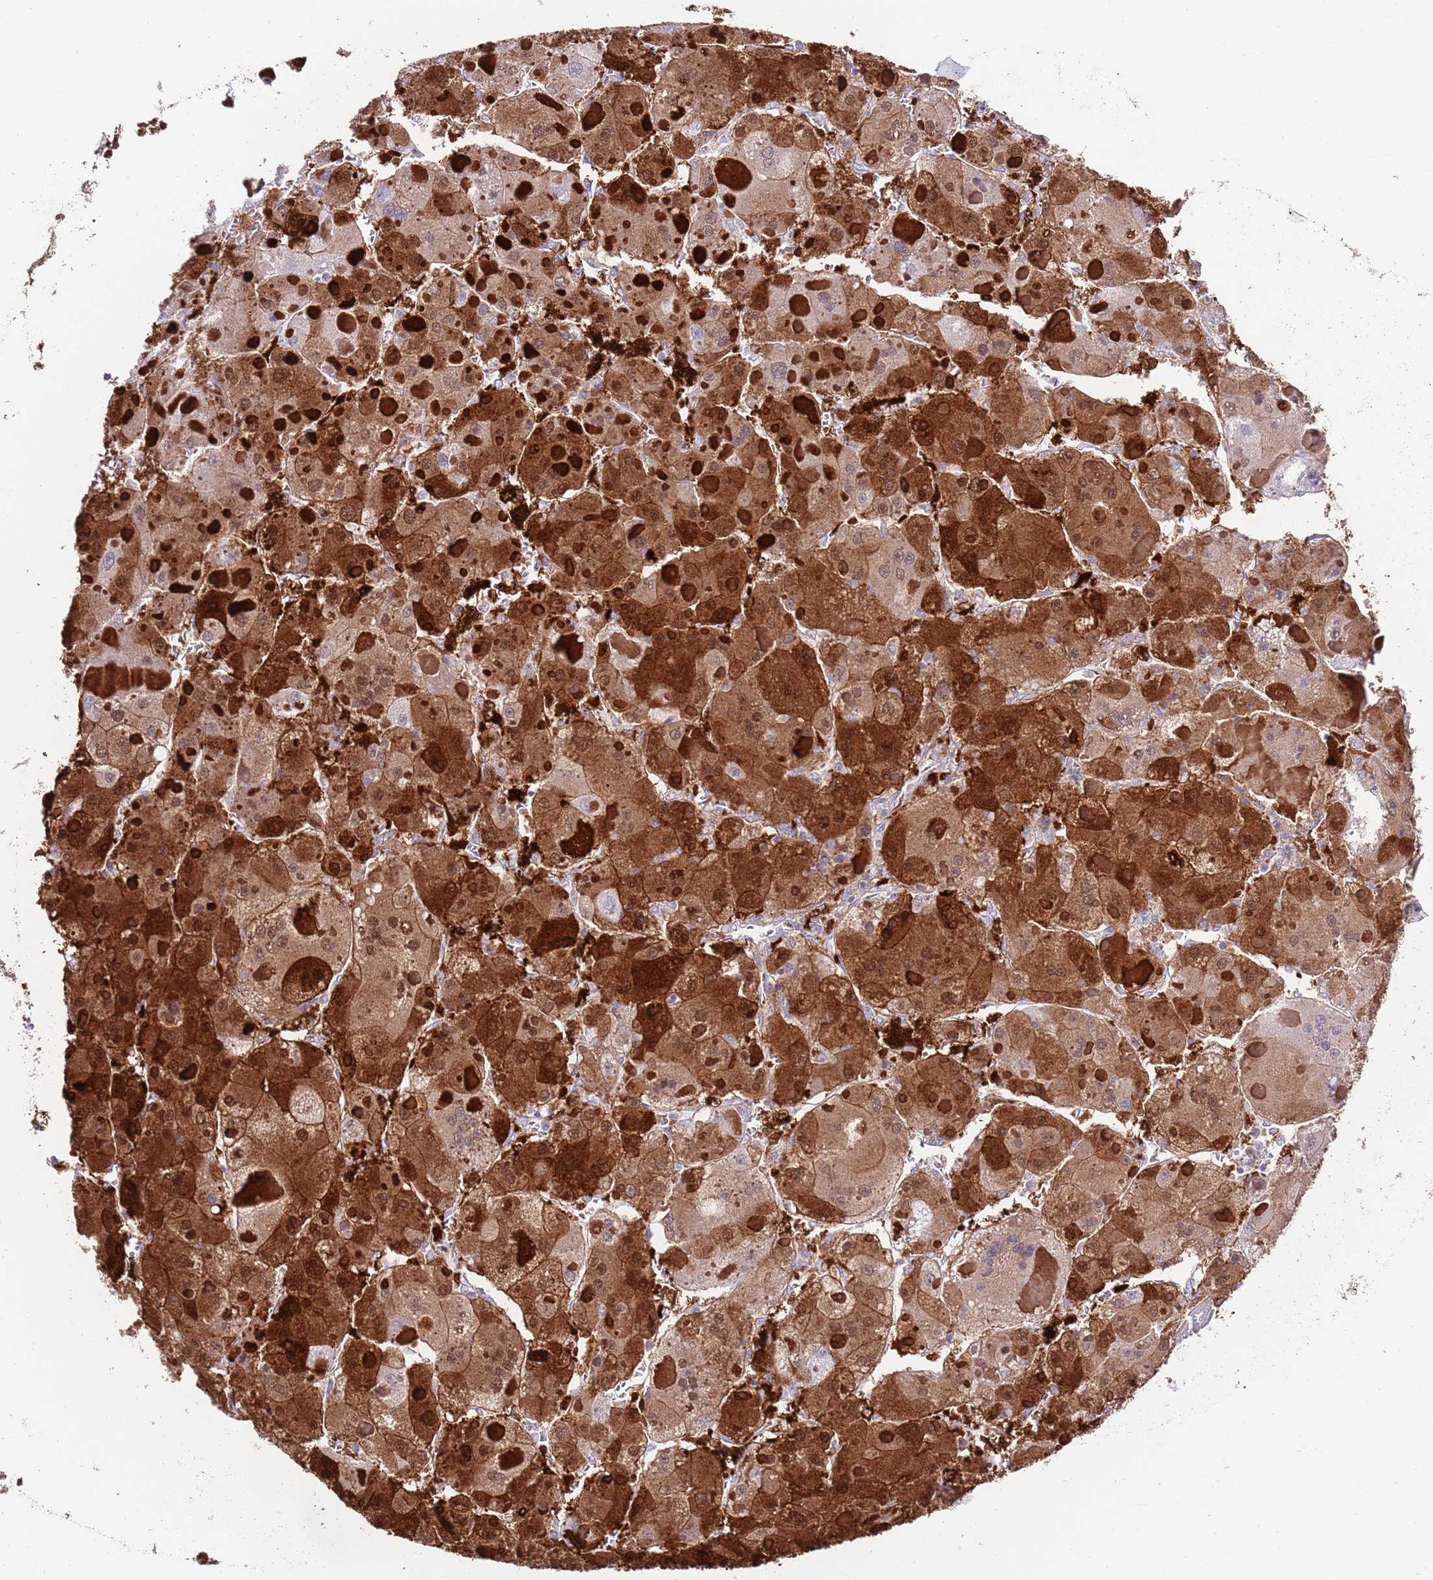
{"staining": {"intensity": "strong", "quantity": ">75%", "location": "cytoplasmic/membranous,nuclear"}, "tissue": "liver cancer", "cell_type": "Tumor cells", "image_type": "cancer", "snomed": [{"axis": "morphology", "description": "Carcinoma, Hepatocellular, NOS"}, {"axis": "topography", "description": "Liver"}], "caption": "This is a histology image of immunohistochemistry staining of hepatocellular carcinoma (liver), which shows strong staining in the cytoplasmic/membranous and nuclear of tumor cells.", "gene": "ALDH3A1", "patient": {"sex": "female", "age": 73}}